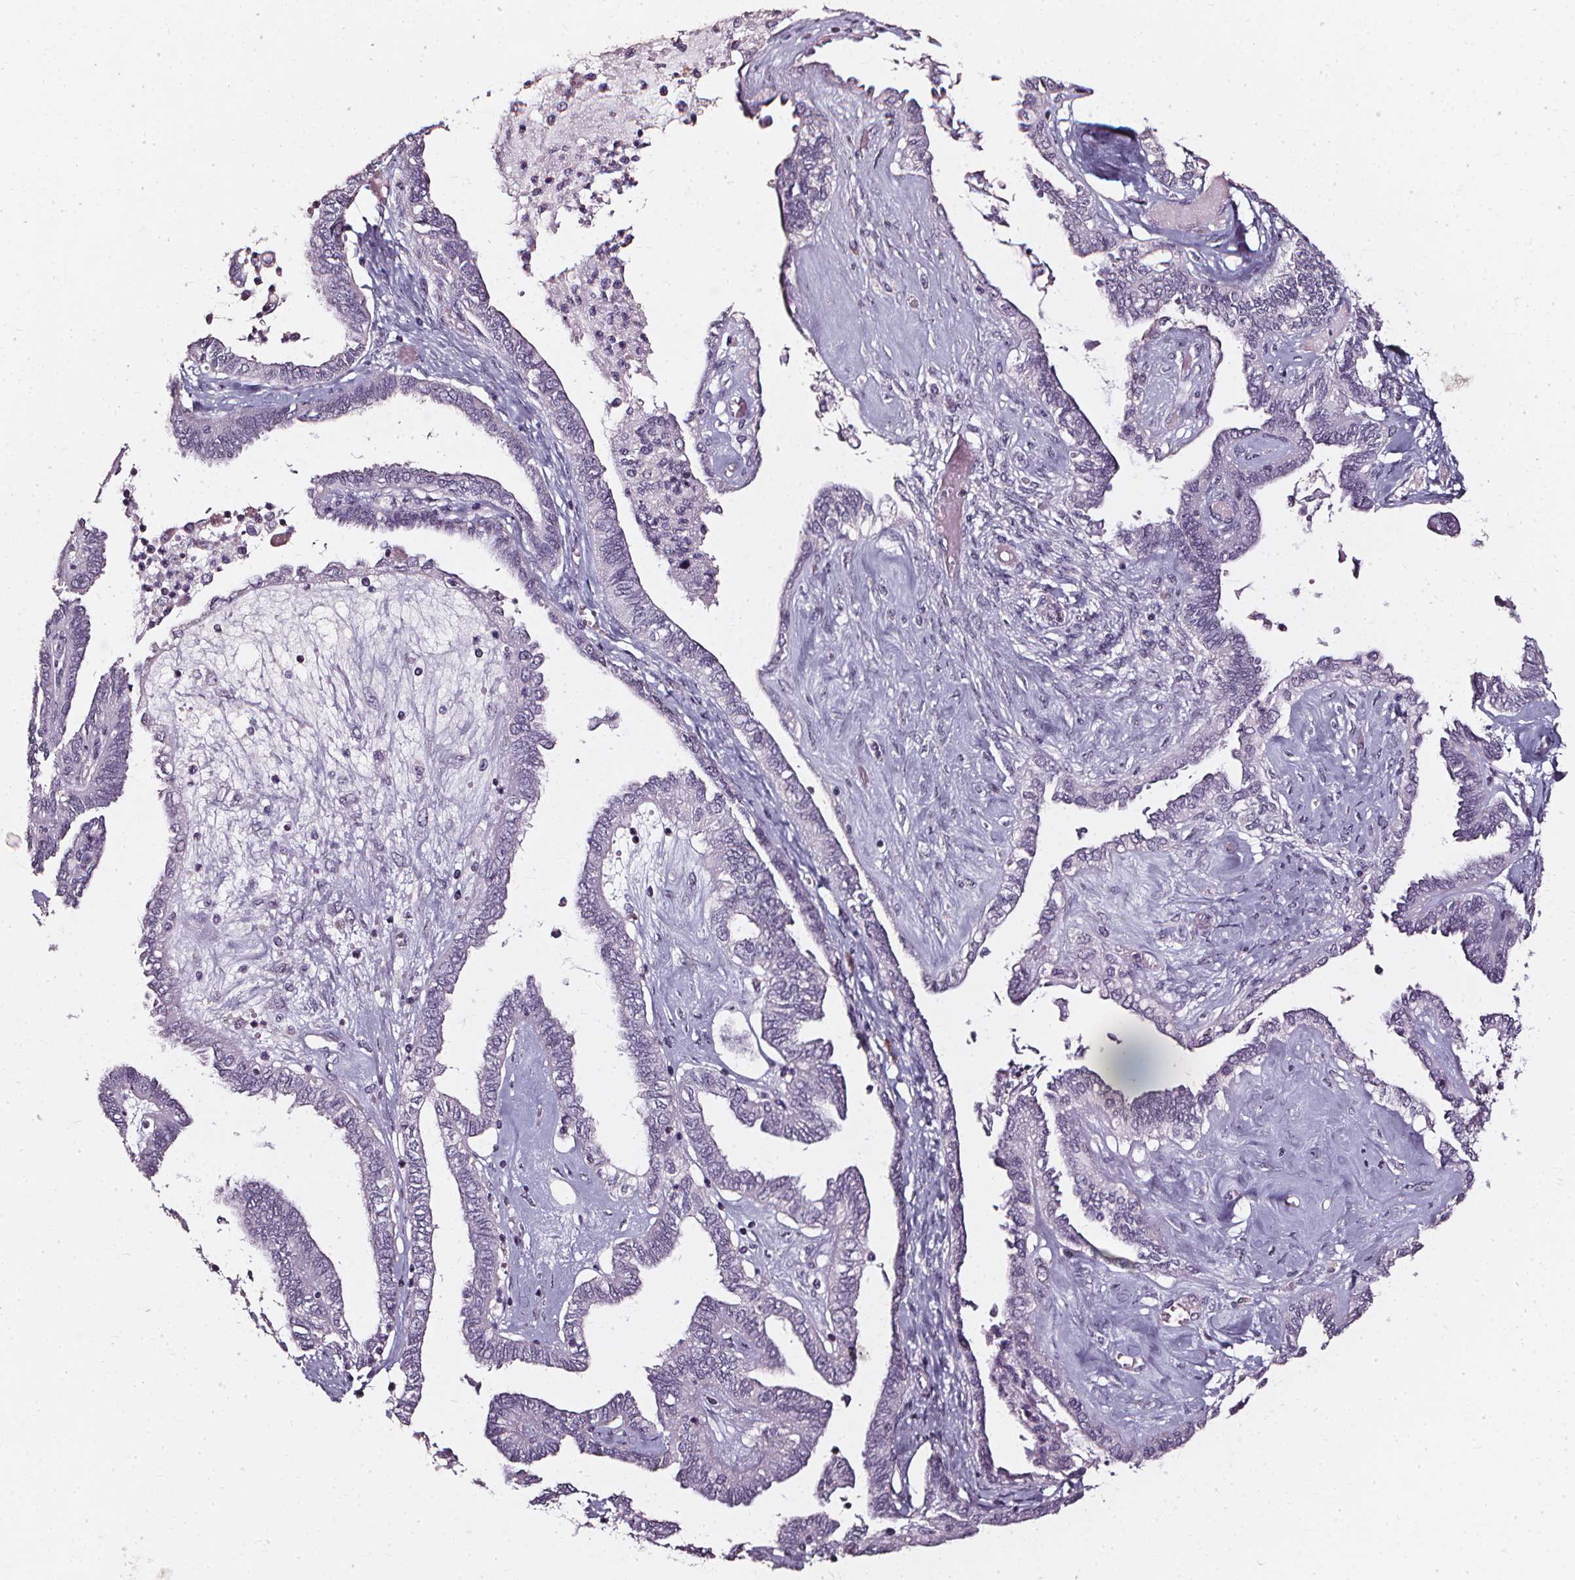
{"staining": {"intensity": "negative", "quantity": "none", "location": "none"}, "tissue": "ovarian cancer", "cell_type": "Tumor cells", "image_type": "cancer", "snomed": [{"axis": "morphology", "description": "Carcinoma, endometroid"}, {"axis": "topography", "description": "Ovary"}], "caption": "The immunohistochemistry (IHC) photomicrograph has no significant staining in tumor cells of ovarian cancer tissue.", "gene": "DEFA5", "patient": {"sex": "female", "age": 70}}